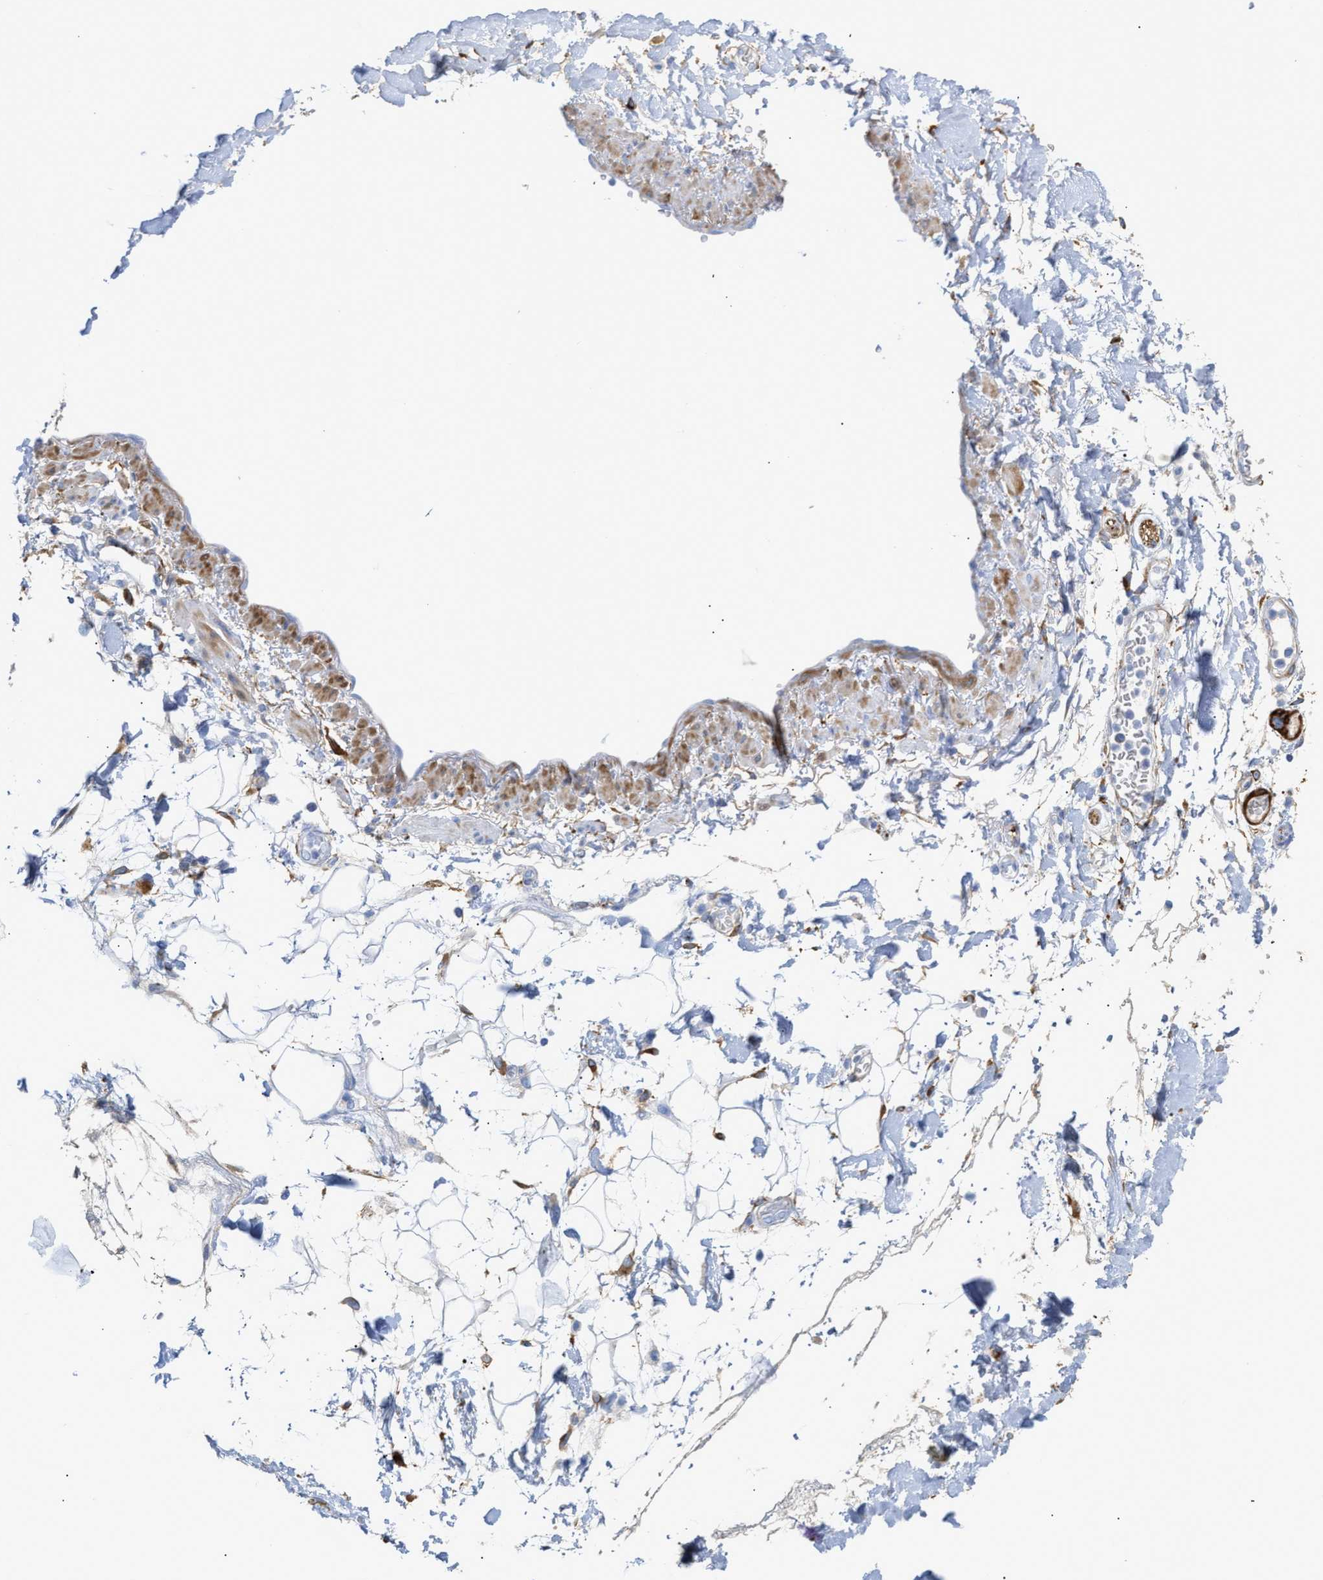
{"staining": {"intensity": "negative", "quantity": "none", "location": "none"}, "tissue": "adipose tissue", "cell_type": "Adipocytes", "image_type": "normal", "snomed": [{"axis": "morphology", "description": "Normal tissue, NOS"}, {"axis": "morphology", "description": "Adenocarcinoma, NOS"}, {"axis": "topography", "description": "Duodenum"}, {"axis": "topography", "description": "Peripheral nerve tissue"}], "caption": "Immunohistochemistry image of benign adipose tissue stained for a protein (brown), which reveals no expression in adipocytes.", "gene": "AMPH", "patient": {"sex": "female", "age": 60}}